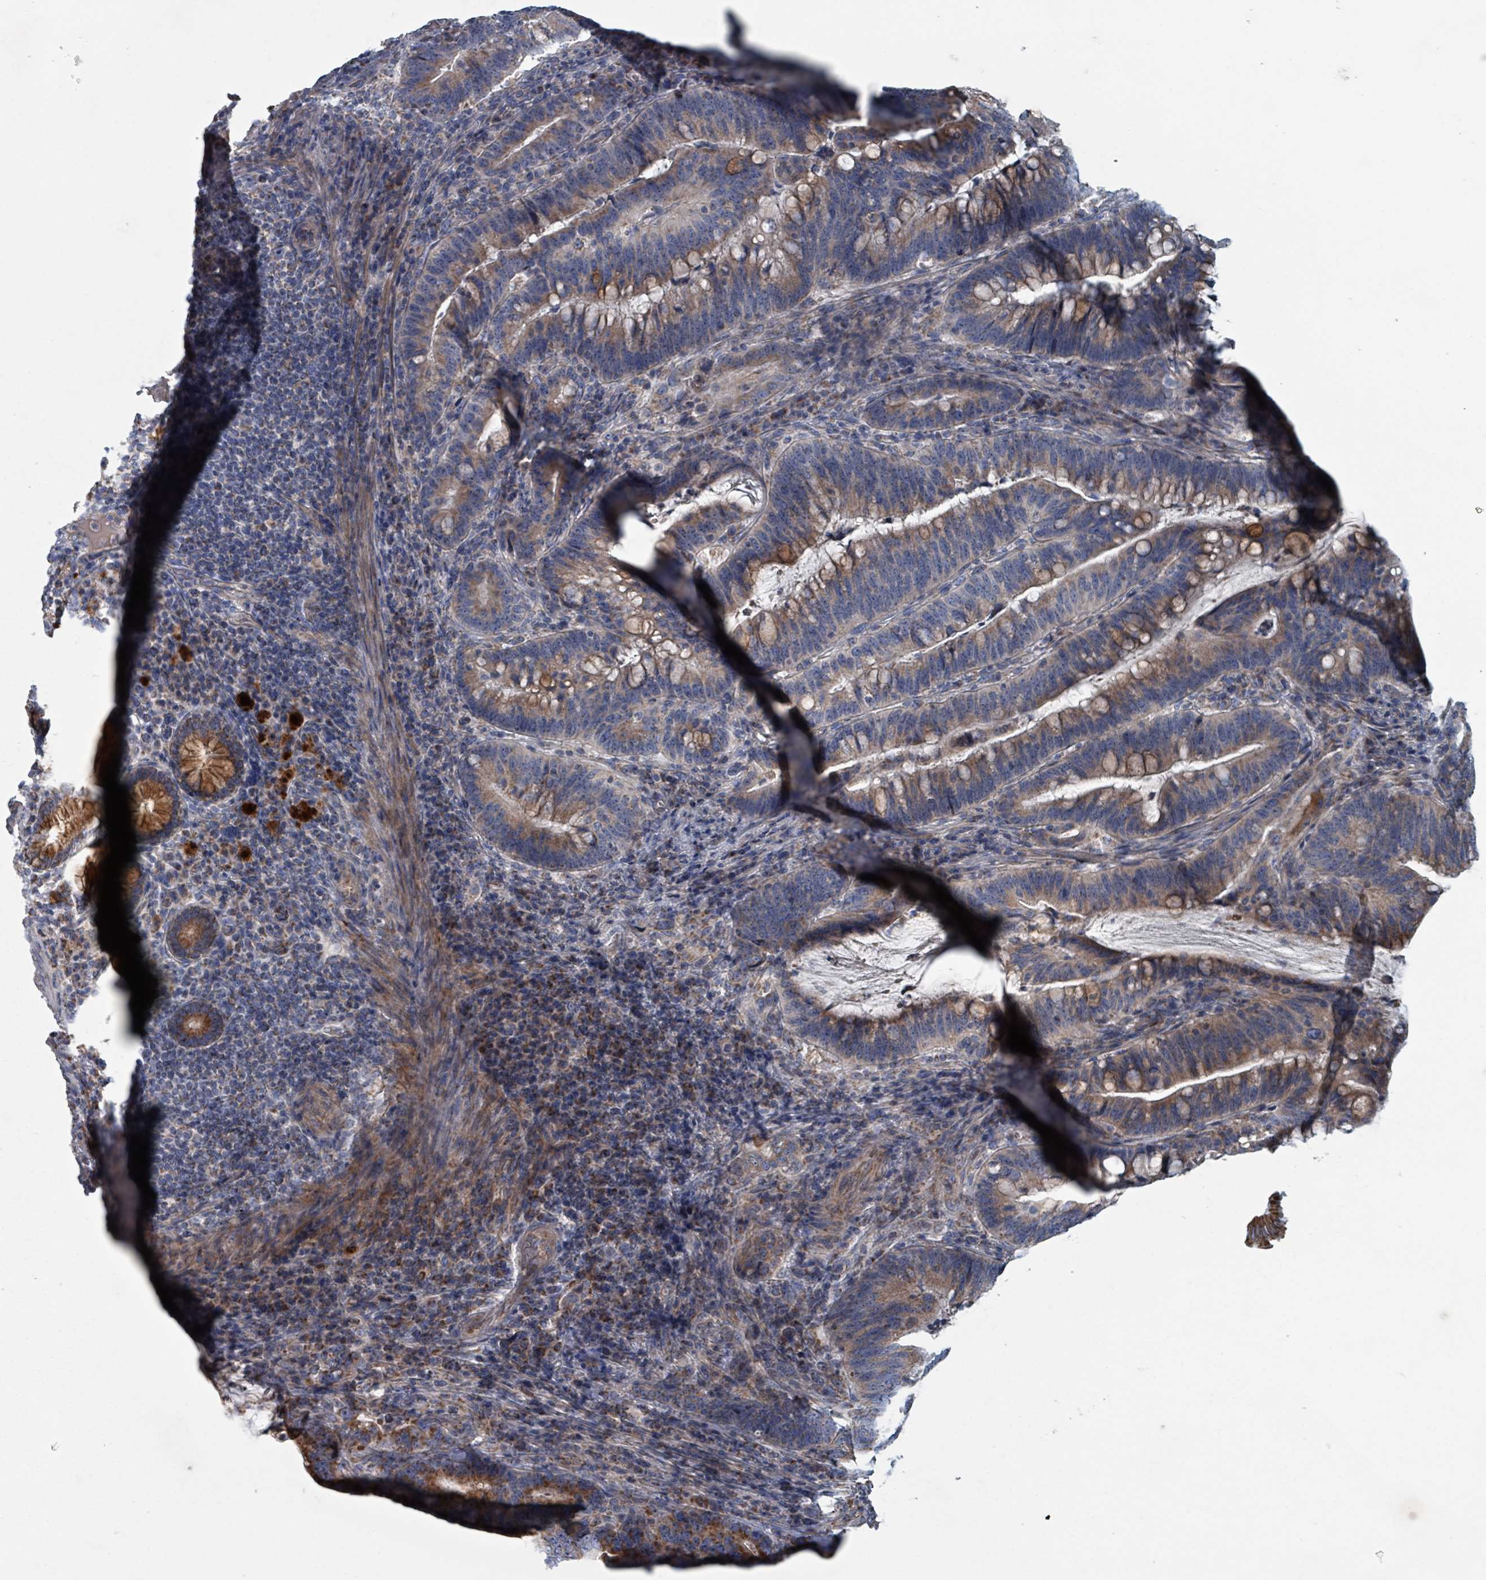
{"staining": {"intensity": "moderate", "quantity": ">75%", "location": "cytoplasmic/membranous"}, "tissue": "colorectal cancer", "cell_type": "Tumor cells", "image_type": "cancer", "snomed": [{"axis": "morphology", "description": "Adenocarcinoma, NOS"}, {"axis": "topography", "description": "Colon"}], "caption": "Immunohistochemical staining of adenocarcinoma (colorectal) exhibits moderate cytoplasmic/membranous protein expression in approximately >75% of tumor cells. The protein of interest is shown in brown color, while the nuclei are stained blue.", "gene": "ABHD18", "patient": {"sex": "female", "age": 66}}